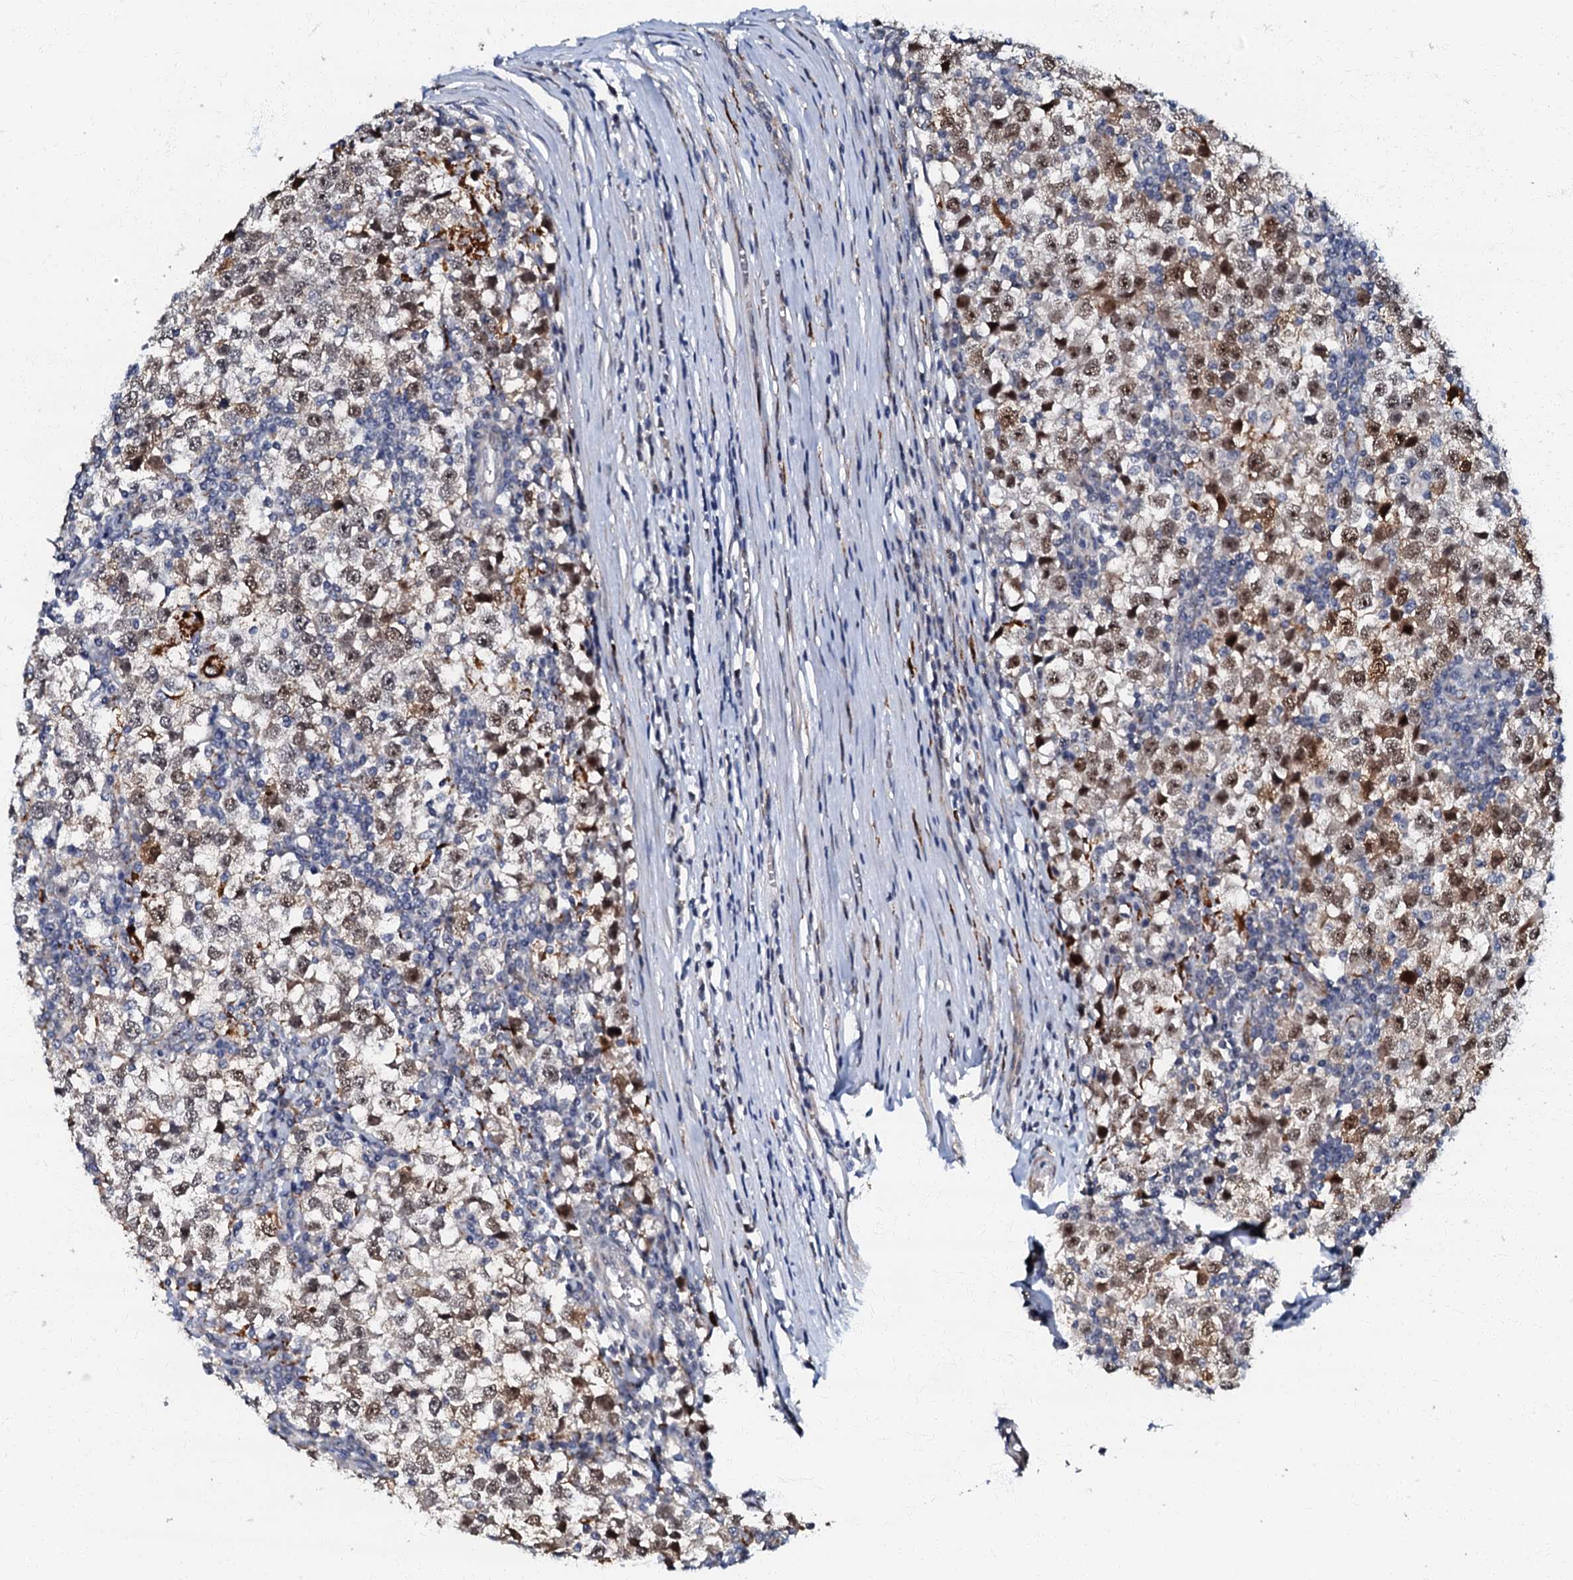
{"staining": {"intensity": "moderate", "quantity": ">75%", "location": "nuclear"}, "tissue": "testis cancer", "cell_type": "Tumor cells", "image_type": "cancer", "snomed": [{"axis": "morphology", "description": "Seminoma, NOS"}, {"axis": "topography", "description": "Testis"}], "caption": "A high-resolution micrograph shows immunohistochemistry staining of testis seminoma, which exhibits moderate nuclear expression in approximately >75% of tumor cells.", "gene": "OLAH", "patient": {"sex": "male", "age": 65}}